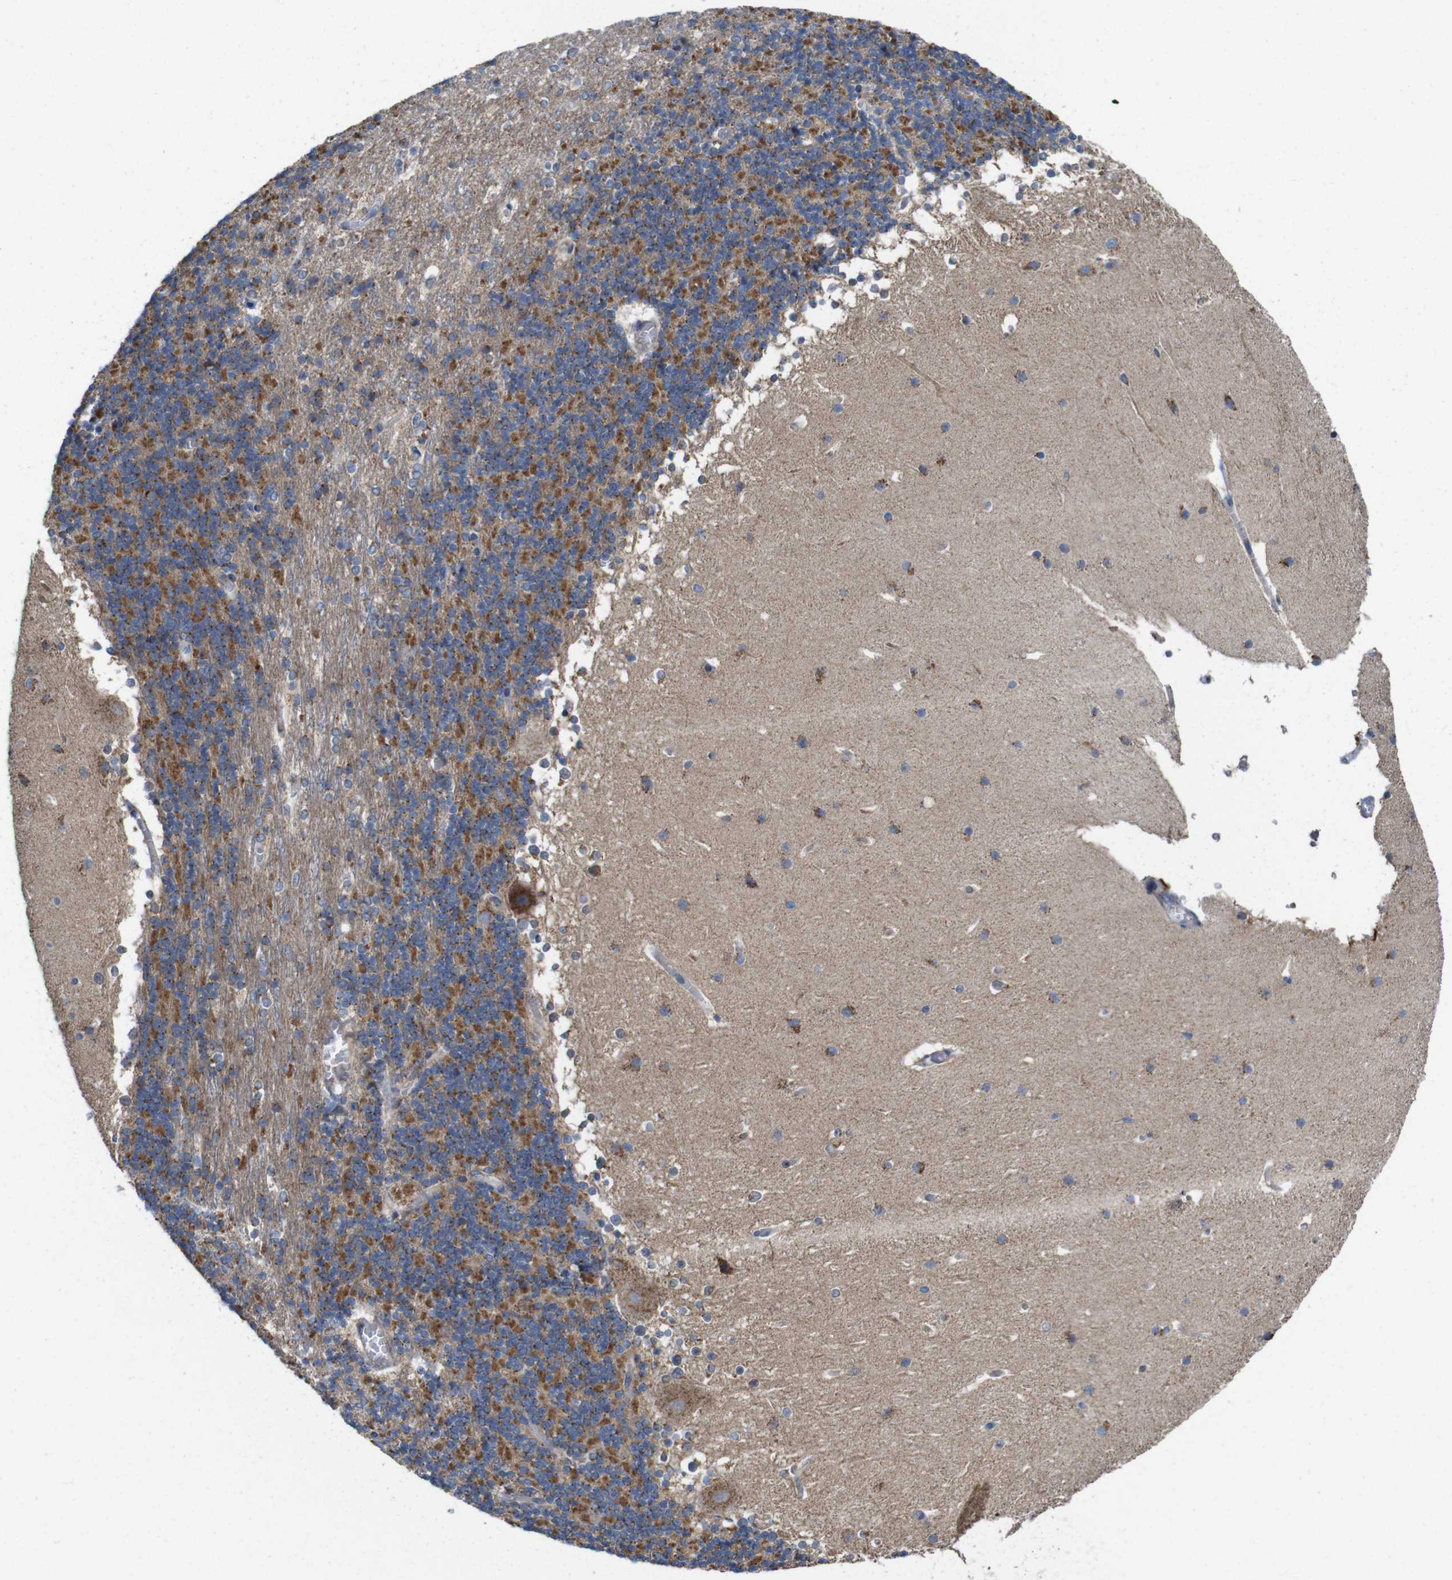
{"staining": {"intensity": "moderate", "quantity": "25%-75%", "location": "cytoplasmic/membranous"}, "tissue": "cerebellum", "cell_type": "Cells in granular layer", "image_type": "normal", "snomed": [{"axis": "morphology", "description": "Normal tissue, NOS"}, {"axis": "topography", "description": "Cerebellum"}], "caption": "Protein staining reveals moderate cytoplasmic/membranous expression in approximately 25%-75% of cells in granular layer in benign cerebellum.", "gene": "EFCAB14", "patient": {"sex": "female", "age": 19}}